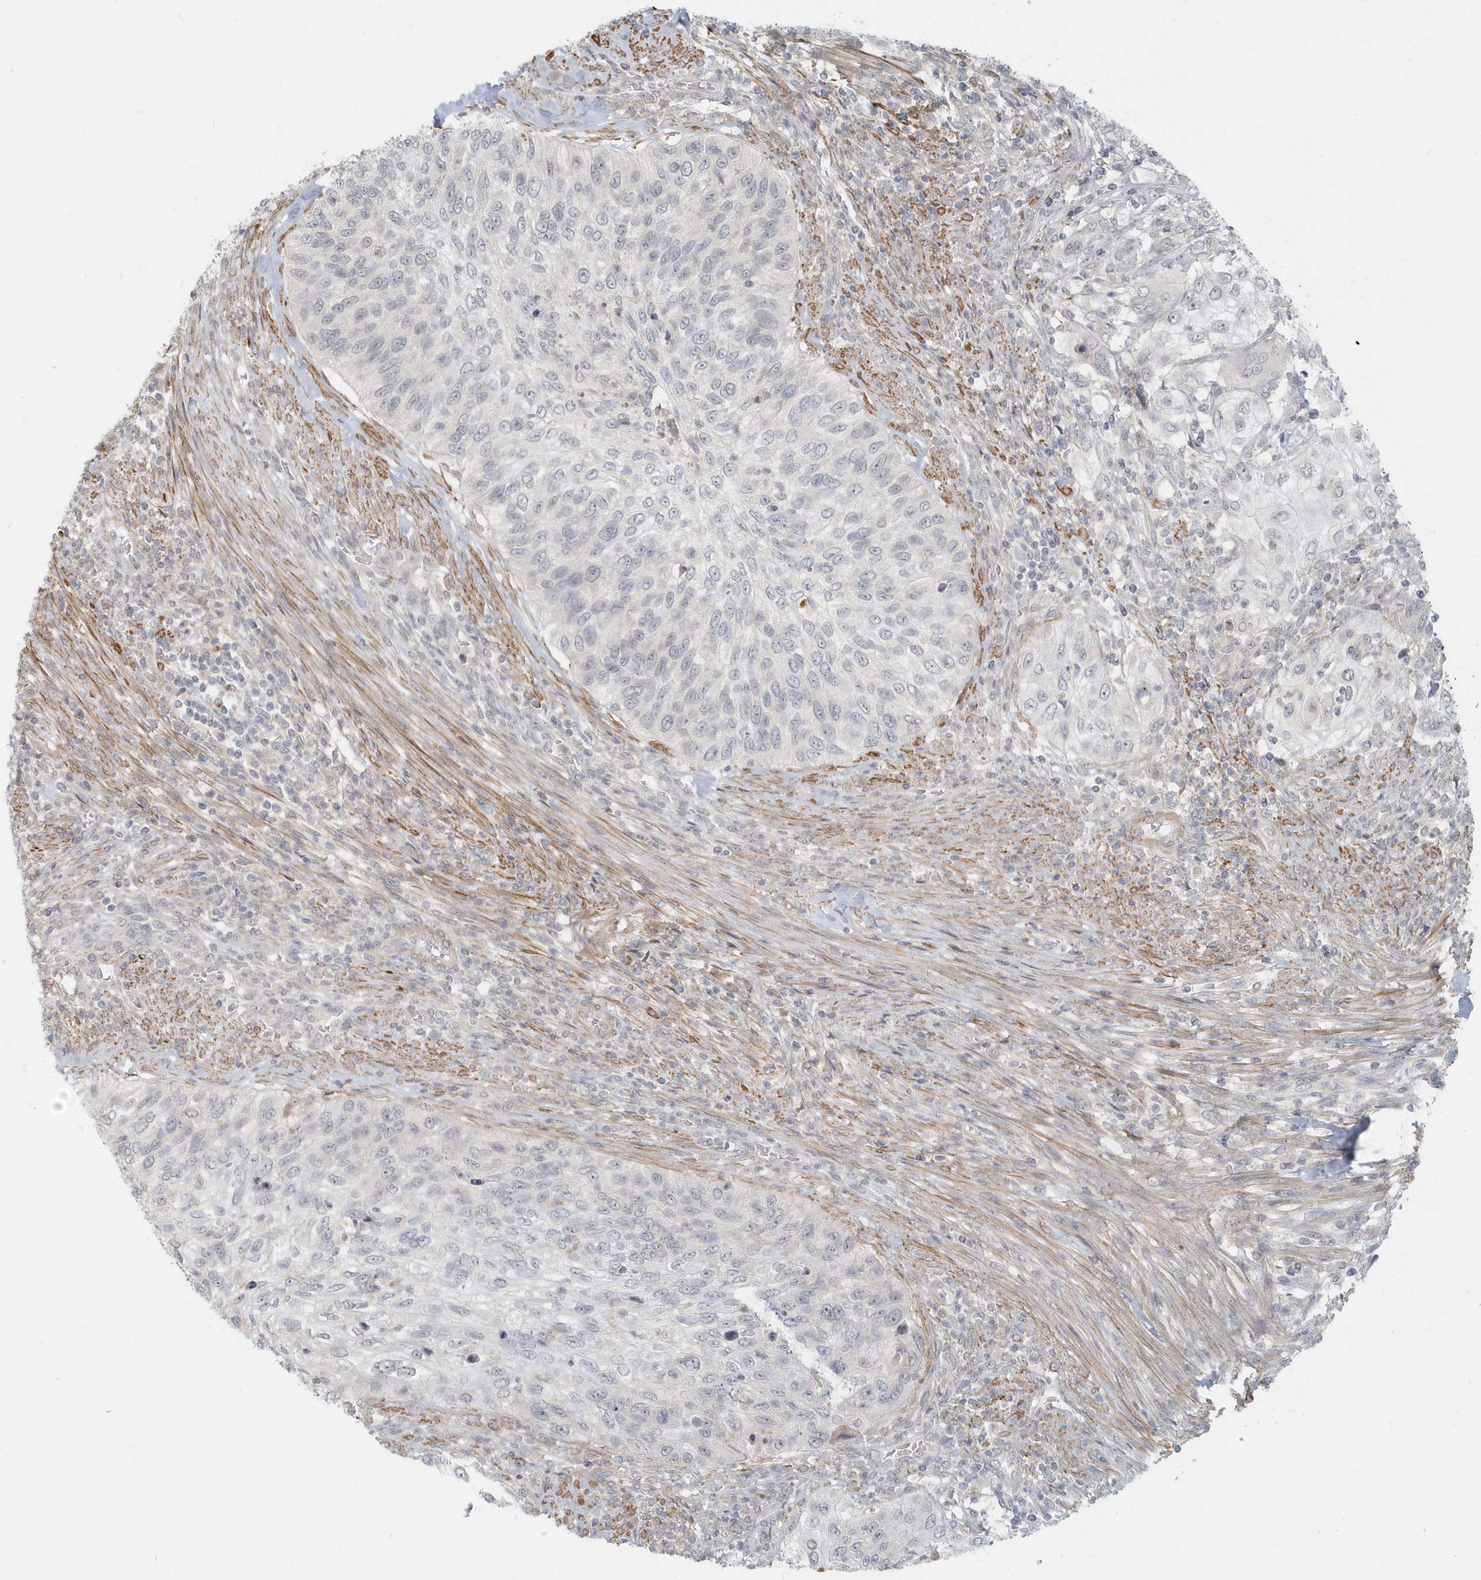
{"staining": {"intensity": "negative", "quantity": "none", "location": "none"}, "tissue": "urothelial cancer", "cell_type": "Tumor cells", "image_type": "cancer", "snomed": [{"axis": "morphology", "description": "Urothelial carcinoma, High grade"}, {"axis": "topography", "description": "Urinary bladder"}], "caption": "Immunohistochemical staining of human urothelial cancer displays no significant expression in tumor cells. (Stains: DAB immunohistochemistry (IHC) with hematoxylin counter stain, Microscopy: brightfield microscopy at high magnification).", "gene": "NAPB", "patient": {"sex": "female", "age": 60}}